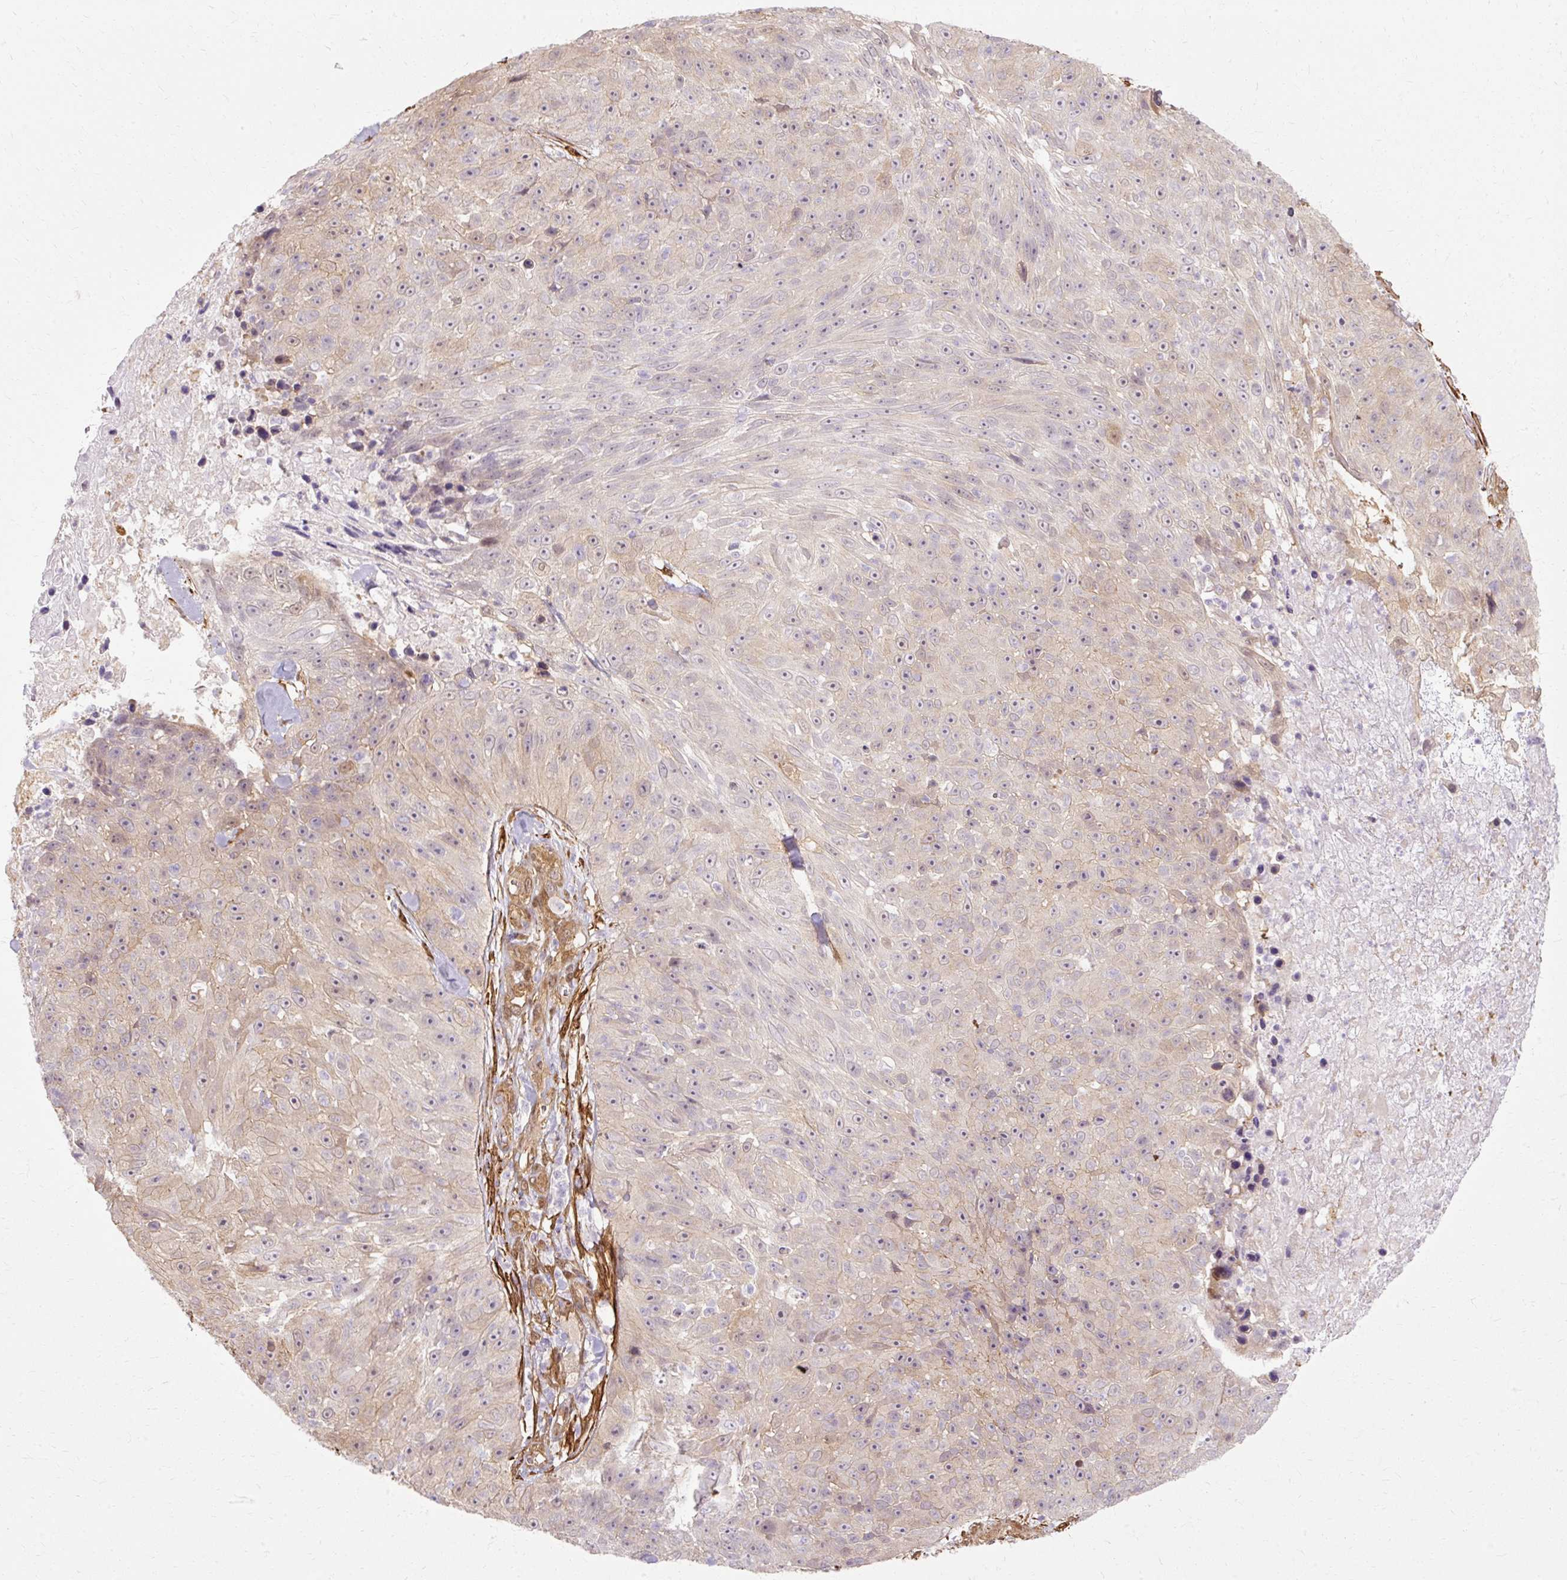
{"staining": {"intensity": "weak", "quantity": "<25%", "location": "cytoplasmic/membranous"}, "tissue": "skin cancer", "cell_type": "Tumor cells", "image_type": "cancer", "snomed": [{"axis": "morphology", "description": "Squamous cell carcinoma, NOS"}, {"axis": "topography", "description": "Skin"}], "caption": "Skin cancer (squamous cell carcinoma) was stained to show a protein in brown. There is no significant positivity in tumor cells.", "gene": "CNN3", "patient": {"sex": "female", "age": 87}}